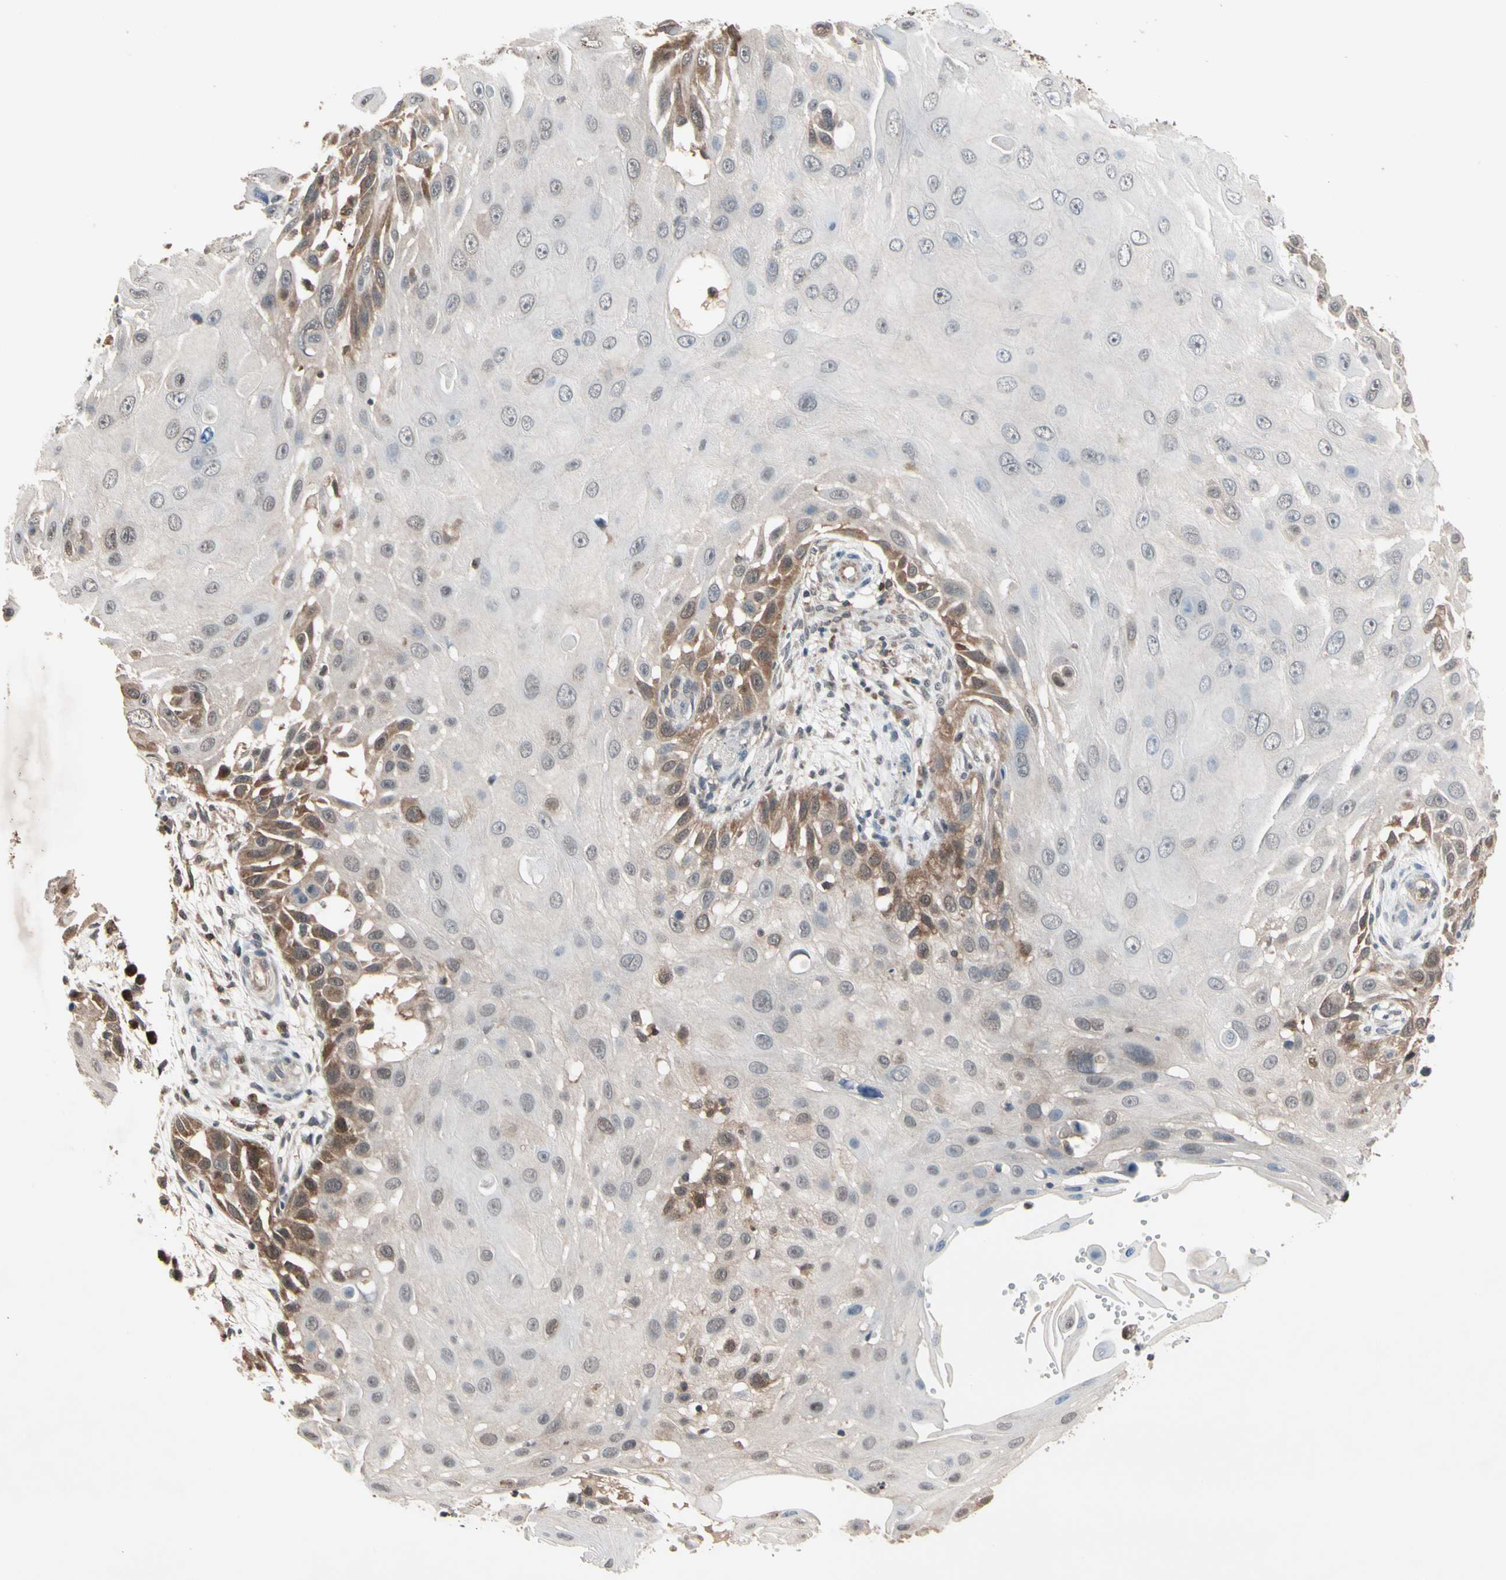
{"staining": {"intensity": "moderate", "quantity": "<25%", "location": "cytoplasmic/membranous"}, "tissue": "skin cancer", "cell_type": "Tumor cells", "image_type": "cancer", "snomed": [{"axis": "morphology", "description": "Squamous cell carcinoma, NOS"}, {"axis": "topography", "description": "Skin"}], "caption": "This micrograph demonstrates skin cancer (squamous cell carcinoma) stained with immunohistochemistry to label a protein in brown. The cytoplasmic/membranous of tumor cells show moderate positivity for the protein. Nuclei are counter-stained blue.", "gene": "MTHFS", "patient": {"sex": "female", "age": 44}}